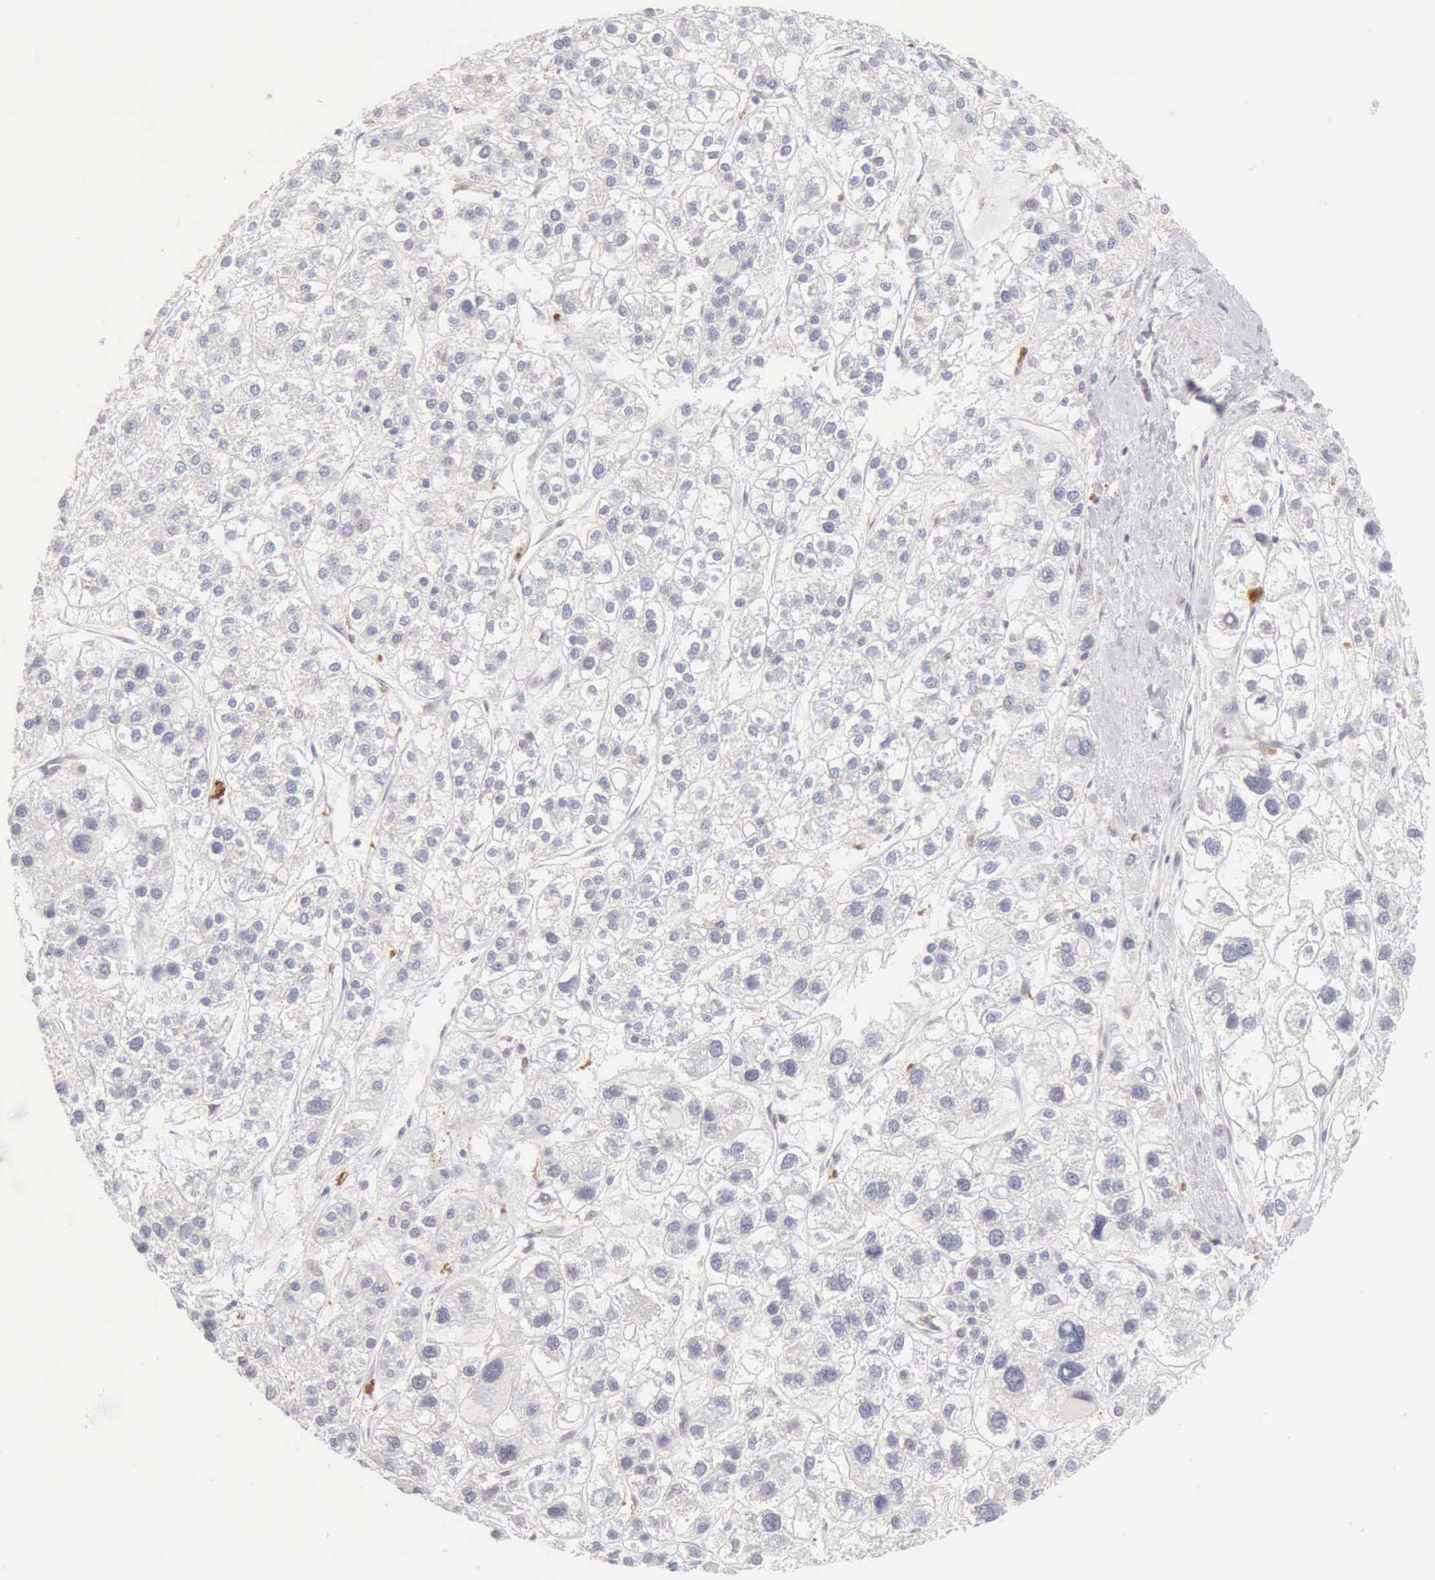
{"staining": {"intensity": "negative", "quantity": "none", "location": "none"}, "tissue": "liver cancer", "cell_type": "Tumor cells", "image_type": "cancer", "snomed": [{"axis": "morphology", "description": "Carcinoma, Hepatocellular, NOS"}, {"axis": "topography", "description": "Liver"}], "caption": "Hepatocellular carcinoma (liver) was stained to show a protein in brown. There is no significant staining in tumor cells.", "gene": "RNASE1", "patient": {"sex": "female", "age": 85}}